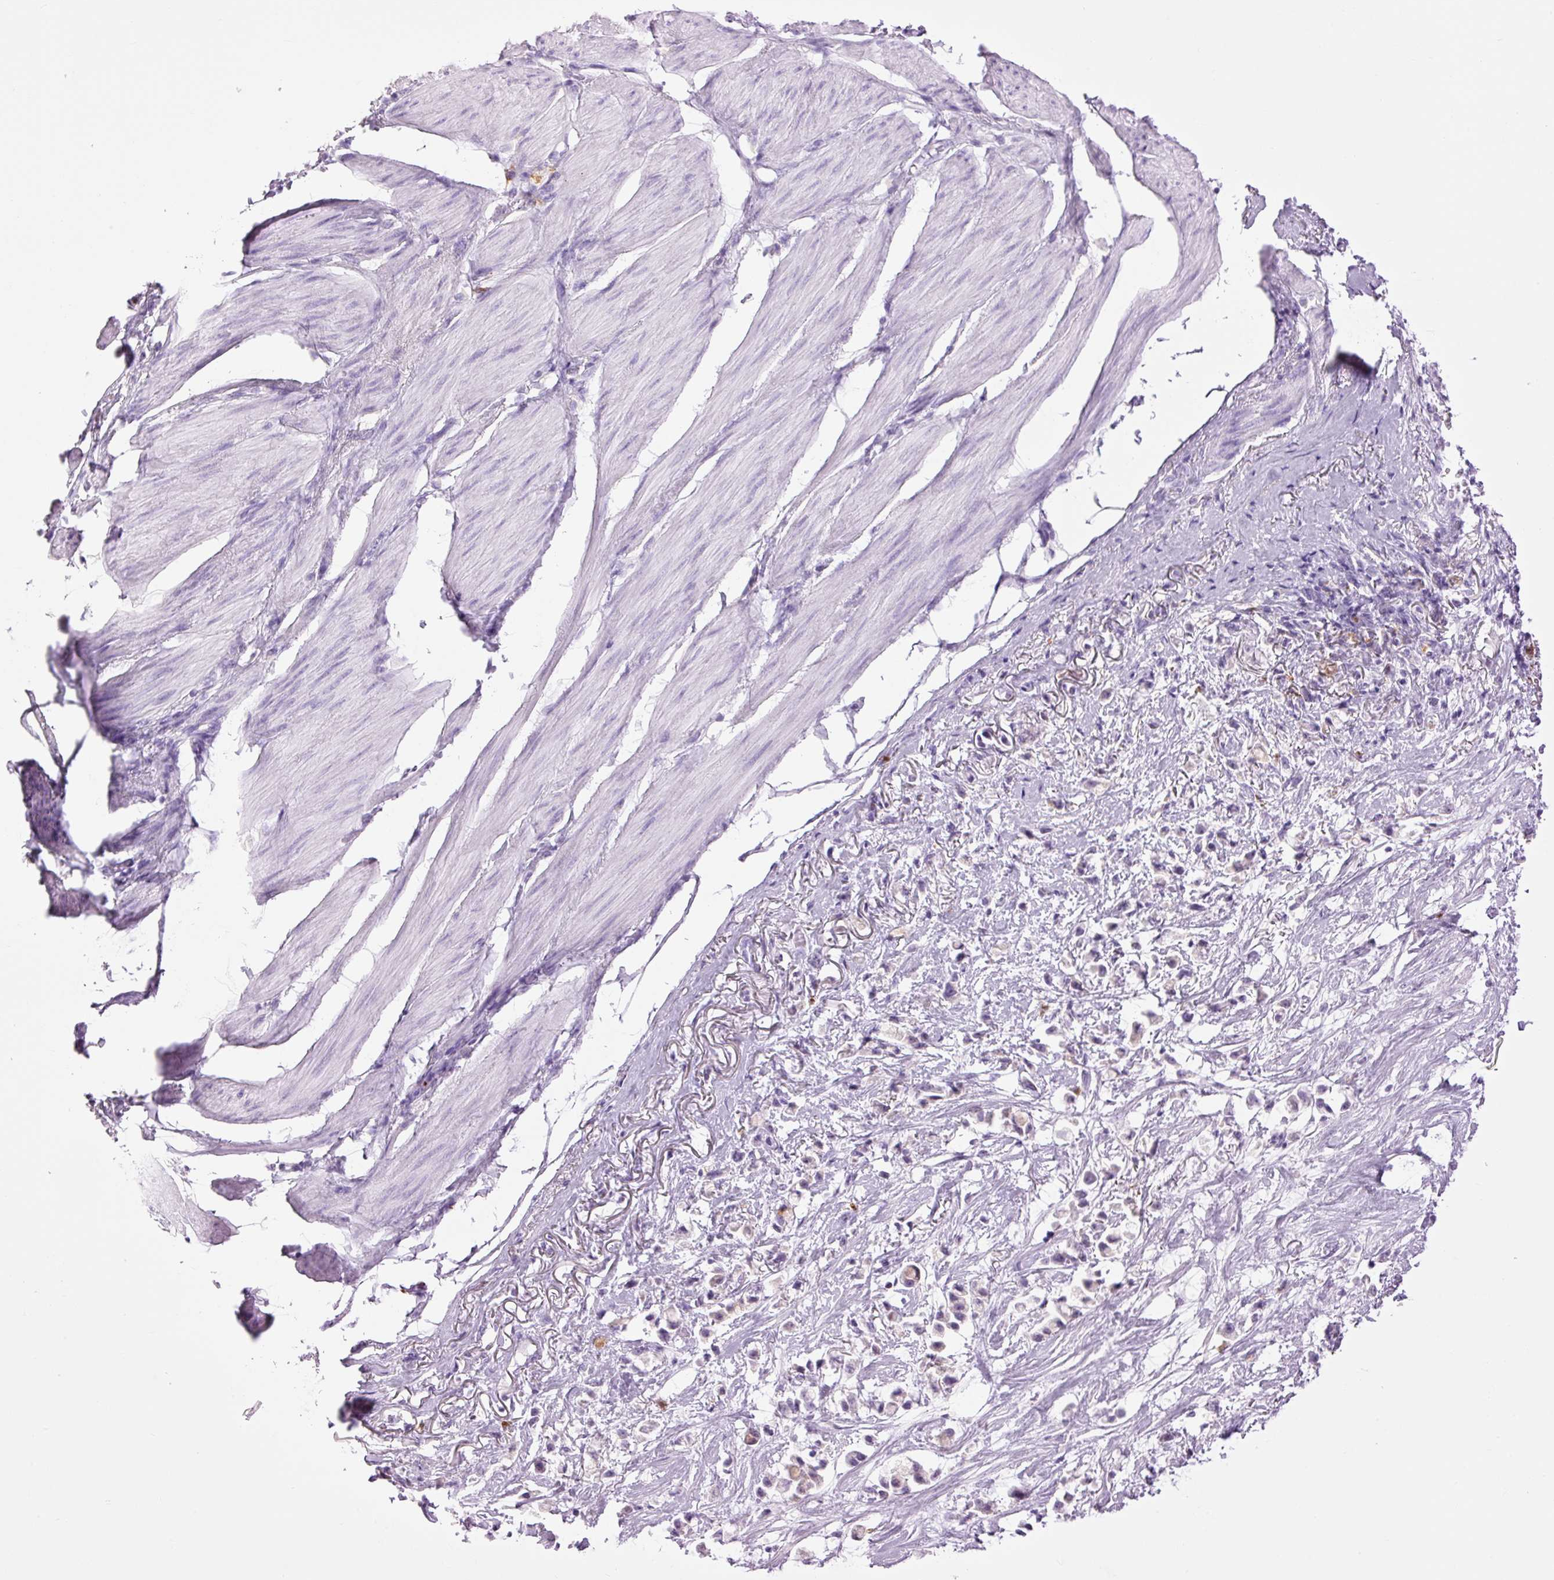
{"staining": {"intensity": "moderate", "quantity": "25%-75%", "location": "cytoplasmic/membranous"}, "tissue": "stomach cancer", "cell_type": "Tumor cells", "image_type": "cancer", "snomed": [{"axis": "morphology", "description": "Adenocarcinoma, NOS"}, {"axis": "topography", "description": "Stomach"}], "caption": "IHC of human stomach cancer (adenocarcinoma) reveals medium levels of moderate cytoplasmic/membranous positivity in approximately 25%-75% of tumor cells.", "gene": "LYZ", "patient": {"sex": "female", "age": 81}}